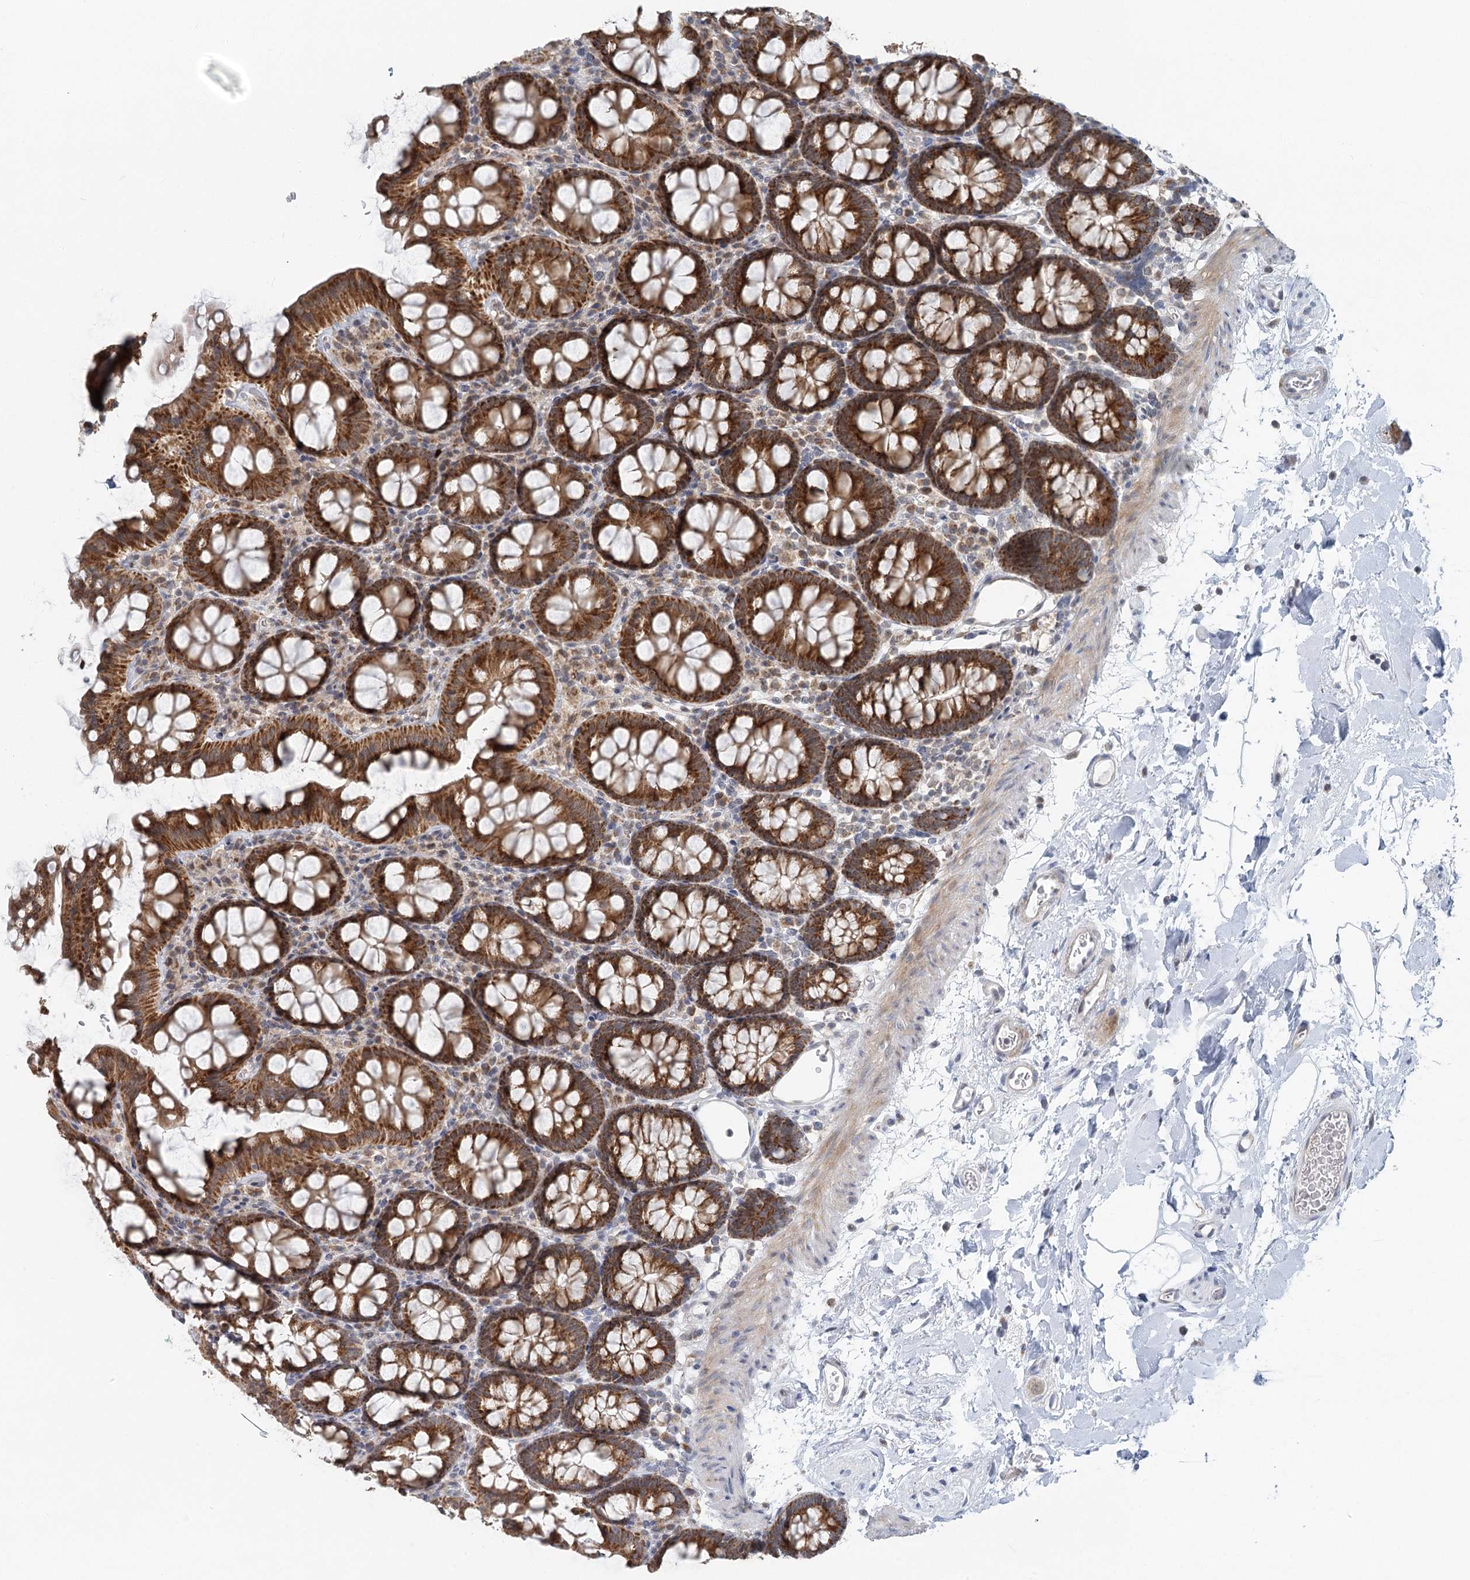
{"staining": {"intensity": "weak", "quantity": "25%-75%", "location": "cytoplasmic/membranous"}, "tissue": "colon", "cell_type": "Endothelial cells", "image_type": "normal", "snomed": [{"axis": "morphology", "description": "Normal tissue, NOS"}, {"axis": "topography", "description": "Colon"}], "caption": "Immunohistochemical staining of benign human colon displays low levels of weak cytoplasmic/membranous positivity in about 25%-75% of endothelial cells.", "gene": "RNF150", "patient": {"sex": "male", "age": 75}}